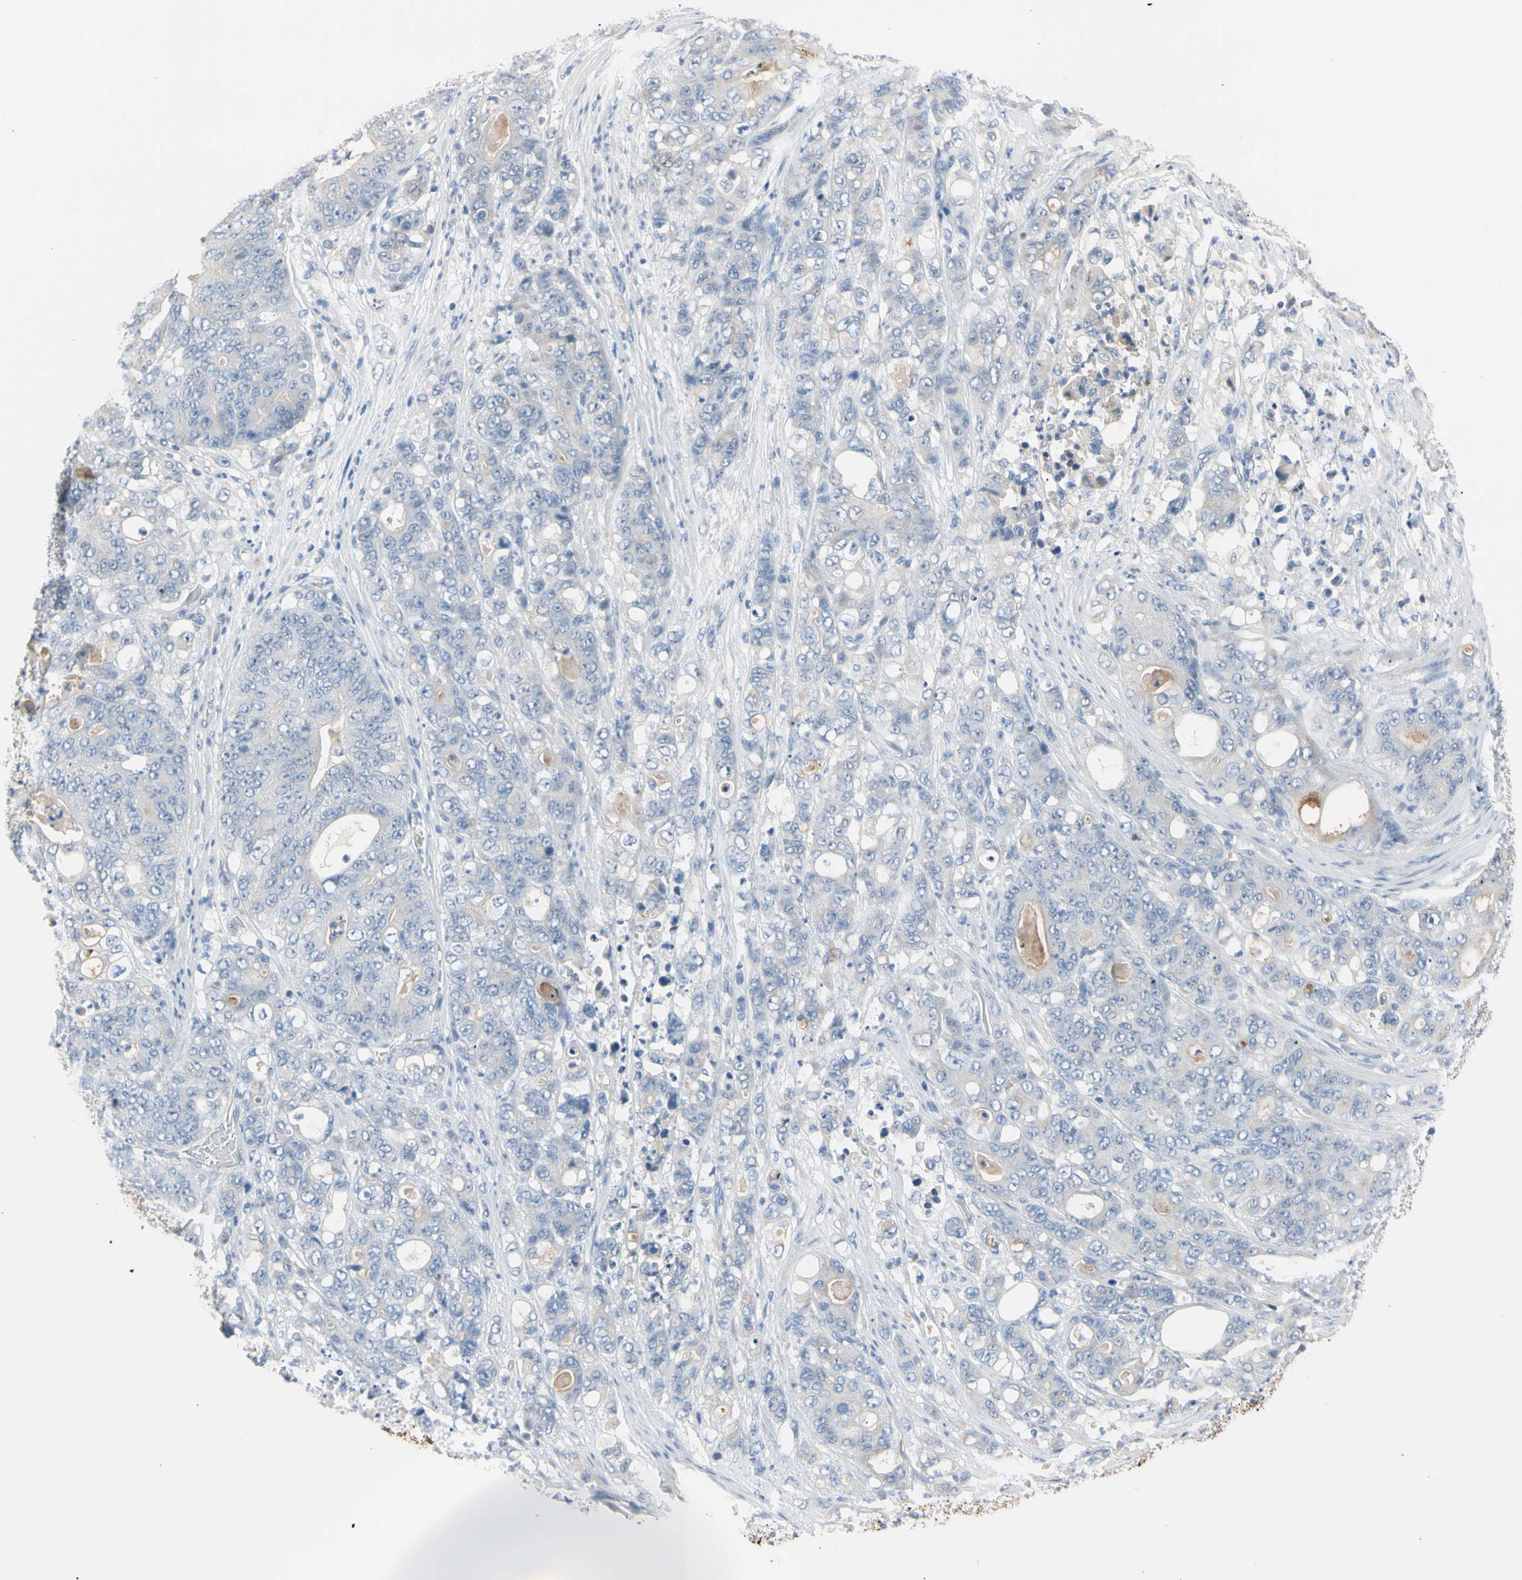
{"staining": {"intensity": "negative", "quantity": "none", "location": "none"}, "tissue": "stomach cancer", "cell_type": "Tumor cells", "image_type": "cancer", "snomed": [{"axis": "morphology", "description": "Adenocarcinoma, NOS"}, {"axis": "topography", "description": "Stomach"}], "caption": "The immunohistochemistry (IHC) histopathology image has no significant expression in tumor cells of stomach cancer (adenocarcinoma) tissue.", "gene": "MARK1", "patient": {"sex": "female", "age": 73}}